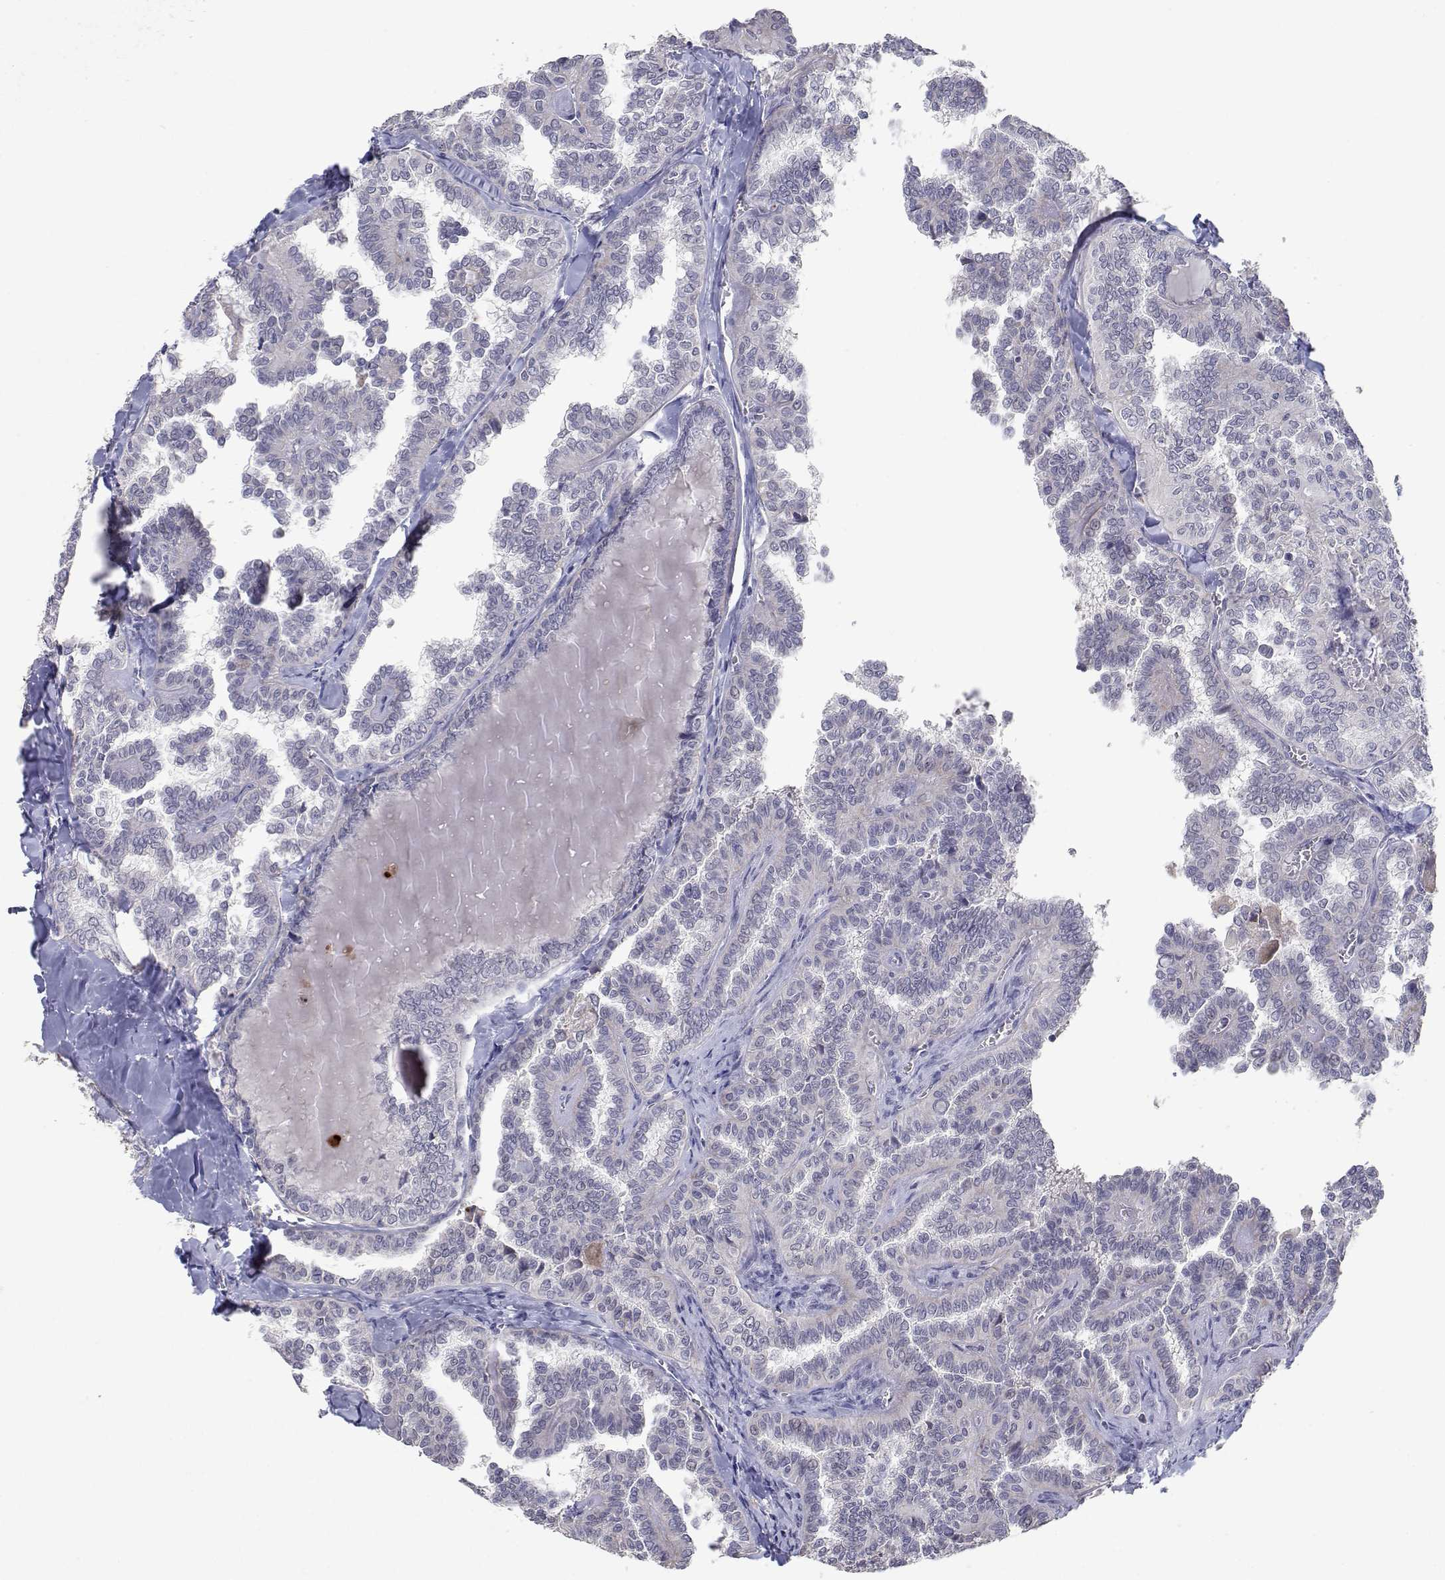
{"staining": {"intensity": "negative", "quantity": "none", "location": "none"}, "tissue": "thyroid cancer", "cell_type": "Tumor cells", "image_type": "cancer", "snomed": [{"axis": "morphology", "description": "Papillary adenocarcinoma, NOS"}, {"axis": "topography", "description": "Thyroid gland"}], "caption": "Immunohistochemistry (IHC) of thyroid cancer (papillary adenocarcinoma) reveals no positivity in tumor cells.", "gene": "RBPJL", "patient": {"sex": "female", "age": 41}}